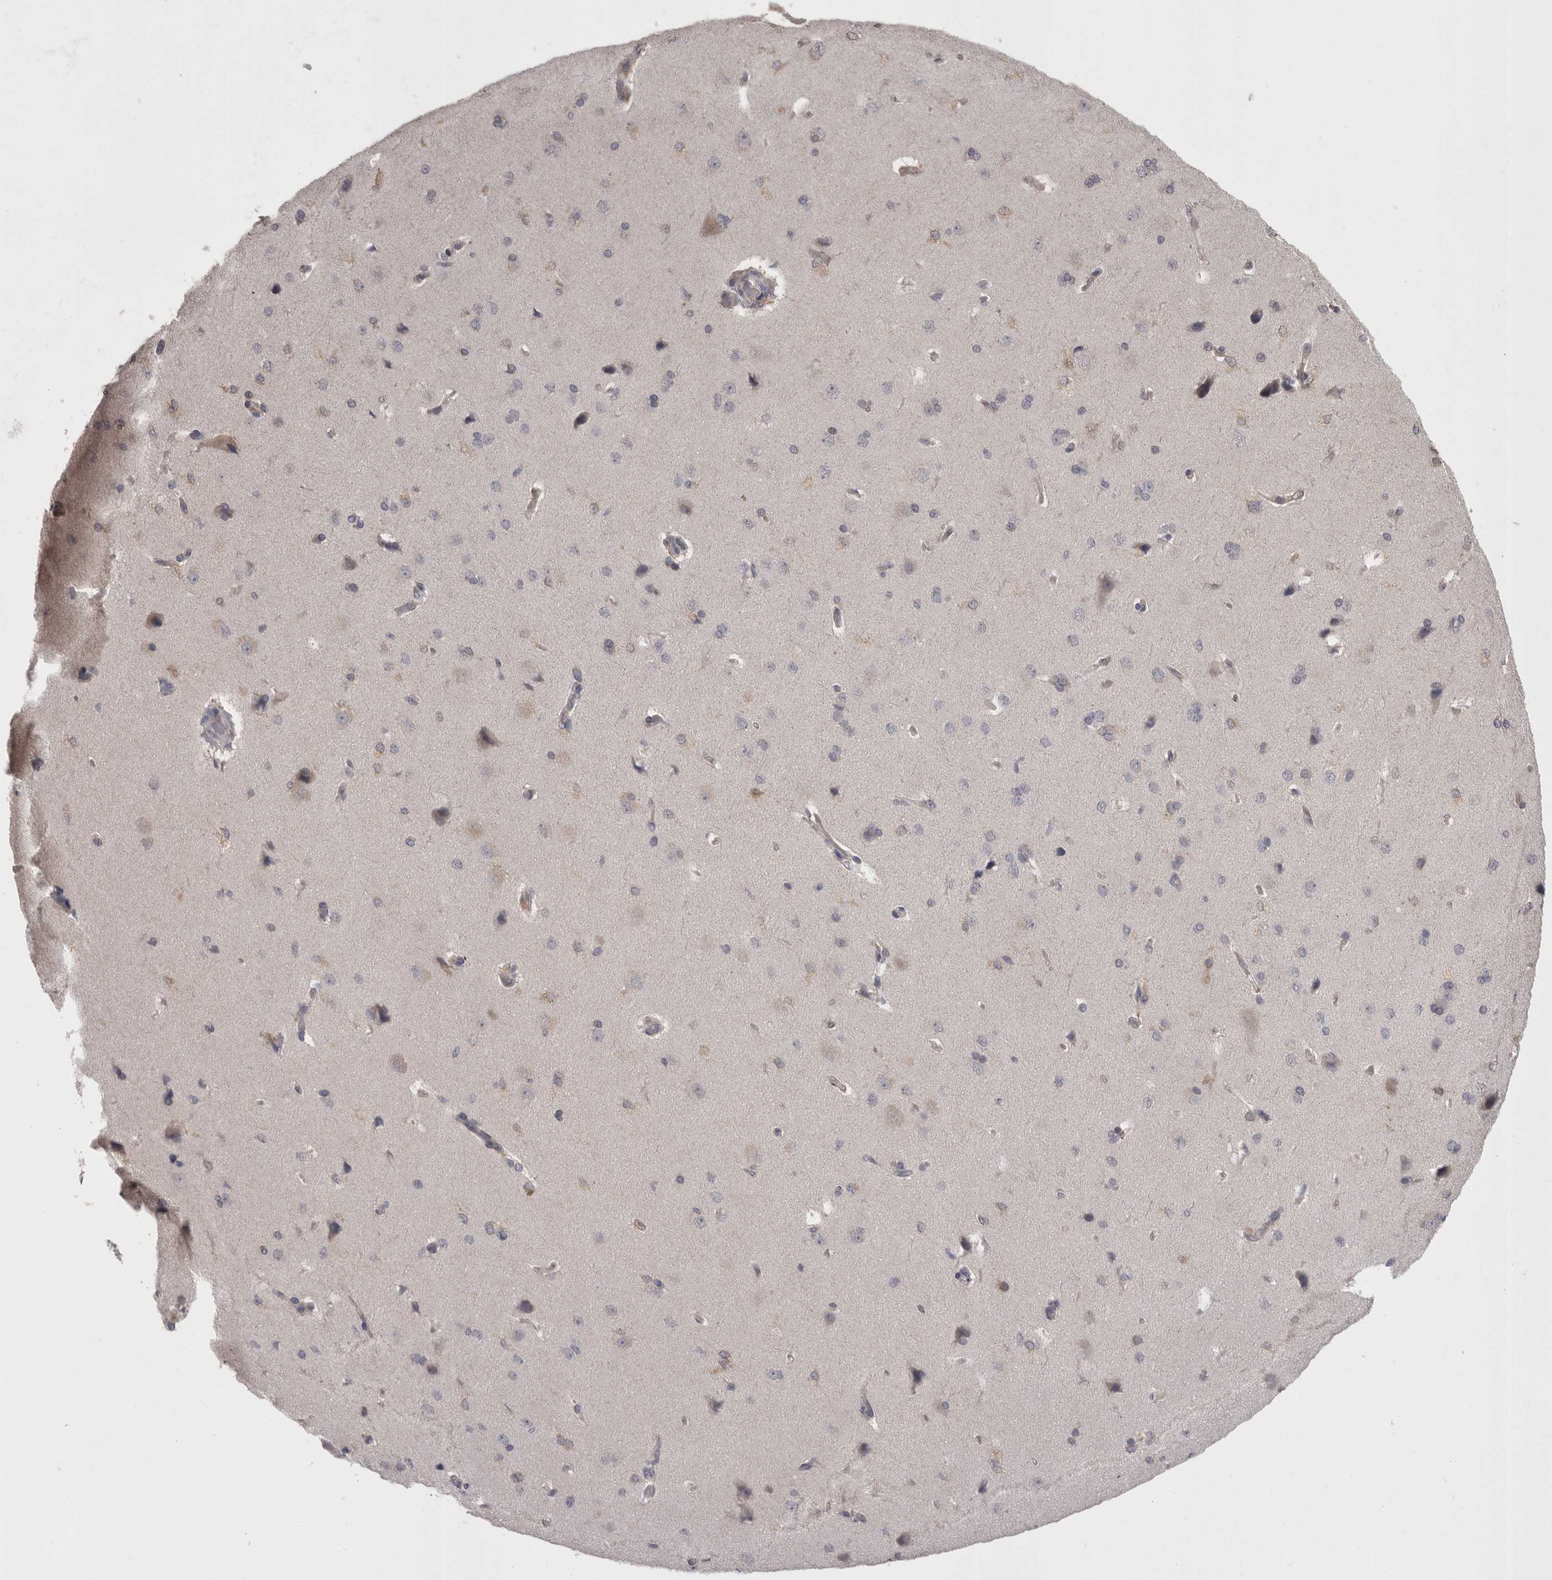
{"staining": {"intensity": "negative", "quantity": "none", "location": "none"}, "tissue": "cerebral cortex", "cell_type": "Endothelial cells", "image_type": "normal", "snomed": [{"axis": "morphology", "description": "Normal tissue, NOS"}, {"axis": "topography", "description": "Cerebral cortex"}], "caption": "Image shows no protein positivity in endothelial cells of unremarkable cerebral cortex. (DAB immunohistochemistry with hematoxylin counter stain).", "gene": "PON3", "patient": {"sex": "male", "age": 62}}